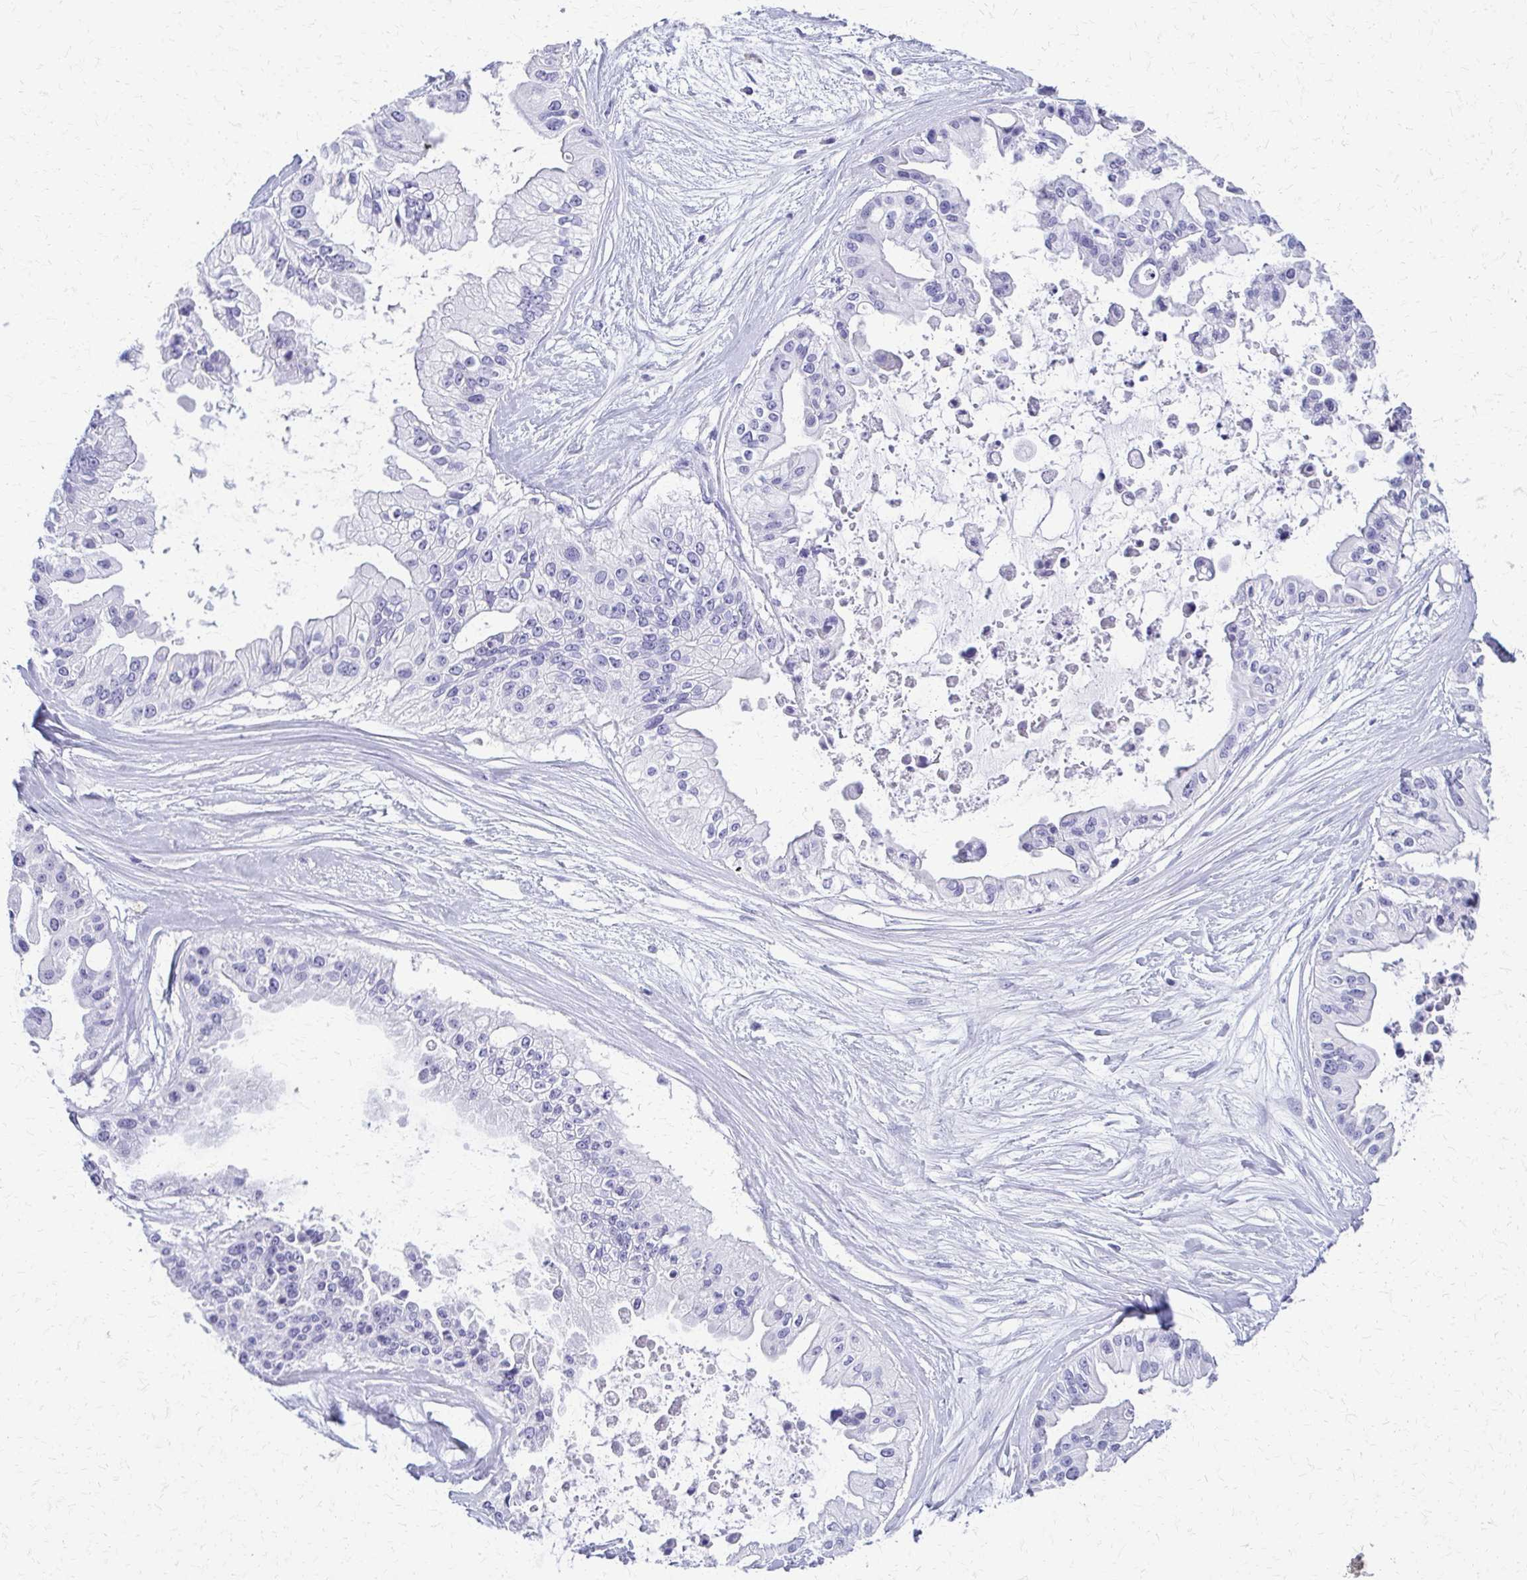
{"staining": {"intensity": "negative", "quantity": "none", "location": "none"}, "tissue": "ovarian cancer", "cell_type": "Tumor cells", "image_type": "cancer", "snomed": [{"axis": "morphology", "description": "Cystadenocarcinoma, serous, NOS"}, {"axis": "topography", "description": "Ovary"}], "caption": "A photomicrograph of human ovarian cancer (serous cystadenocarcinoma) is negative for staining in tumor cells. The staining was performed using DAB to visualize the protein expression in brown, while the nuclei were stained in blue with hematoxylin (Magnification: 20x).", "gene": "FAM162B", "patient": {"sex": "female", "age": 56}}